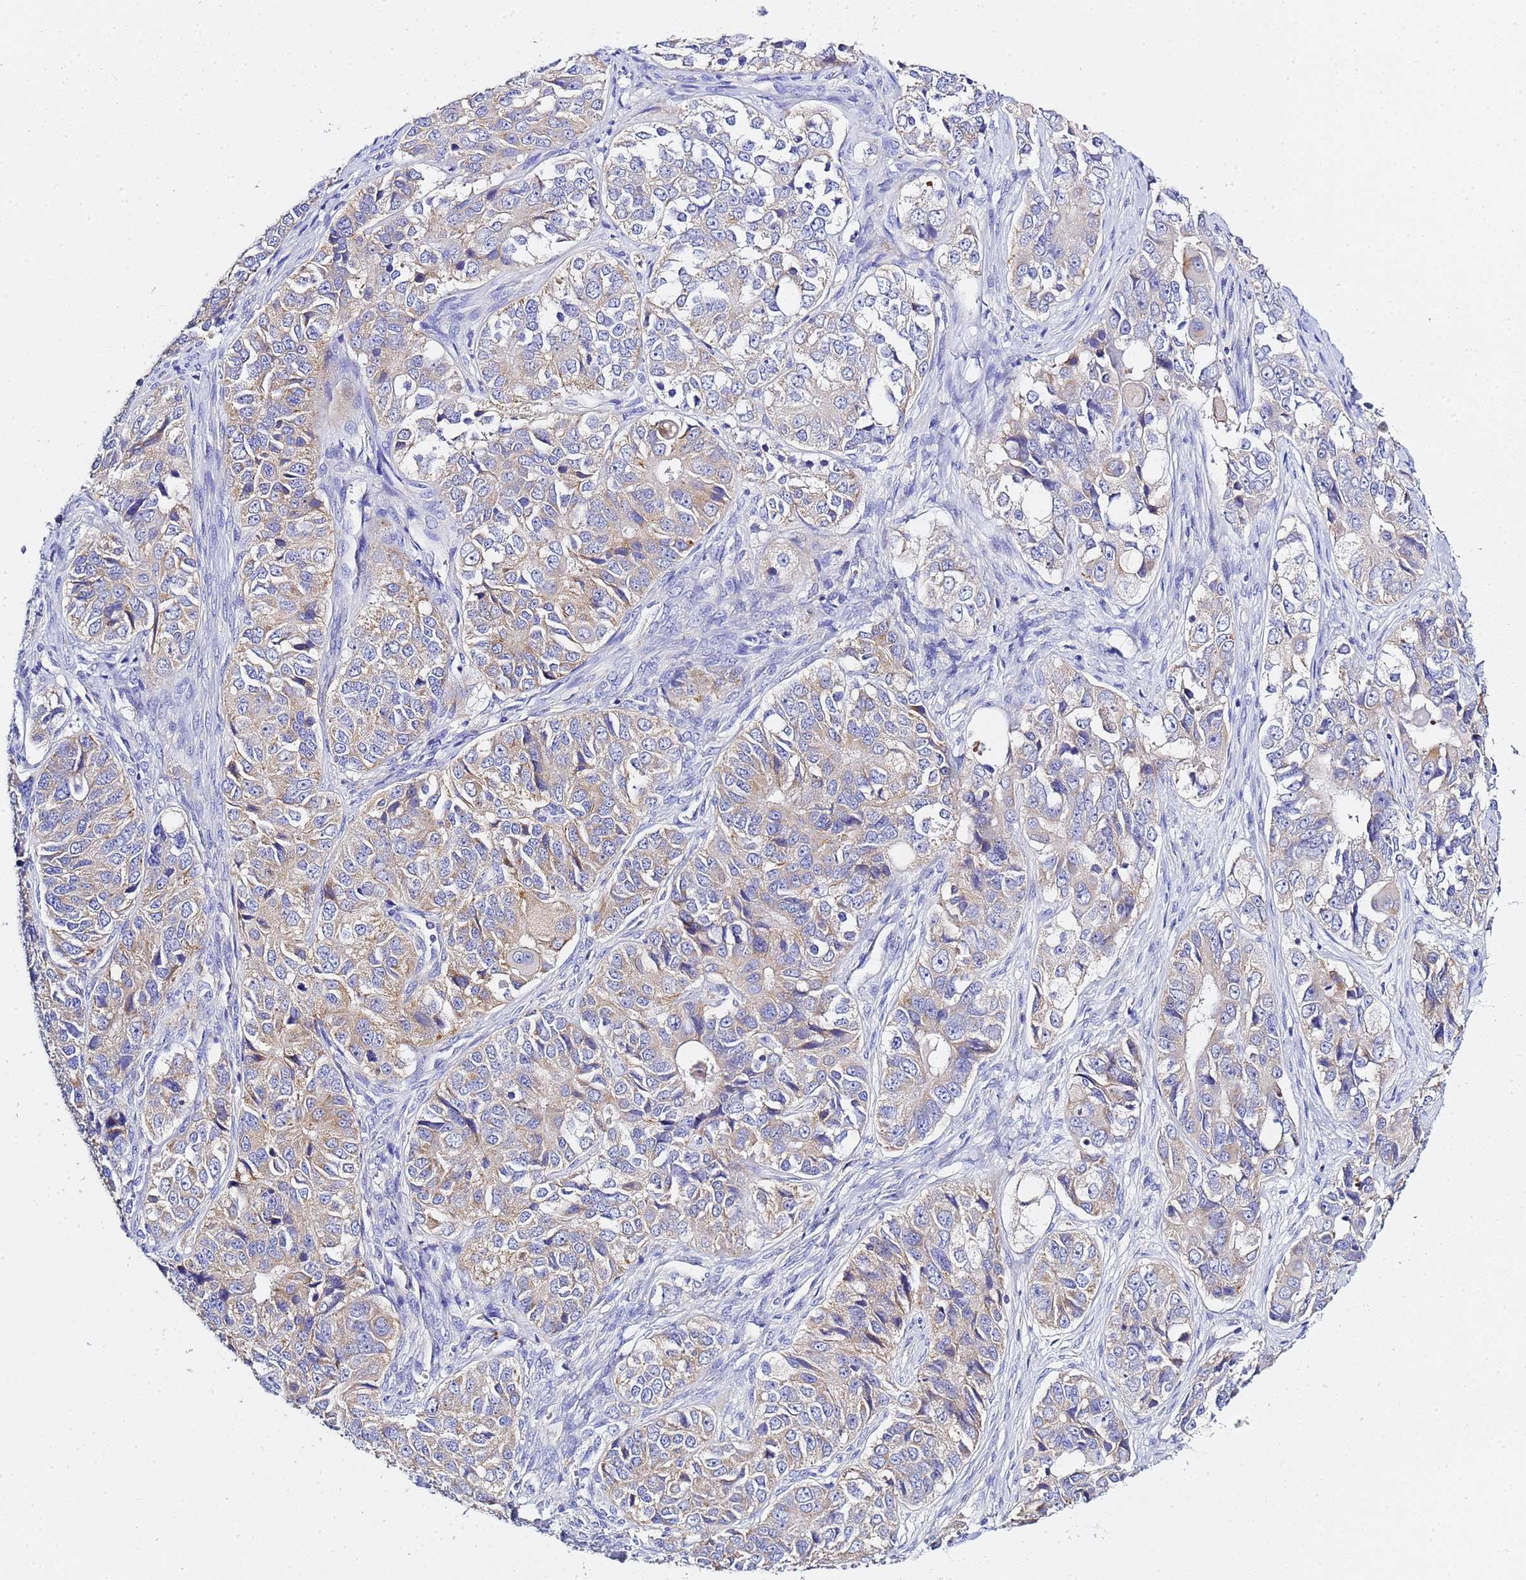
{"staining": {"intensity": "weak", "quantity": ">75%", "location": "cytoplasmic/membranous"}, "tissue": "ovarian cancer", "cell_type": "Tumor cells", "image_type": "cancer", "snomed": [{"axis": "morphology", "description": "Carcinoma, endometroid"}, {"axis": "topography", "description": "Ovary"}], "caption": "Endometroid carcinoma (ovarian) stained with IHC reveals weak cytoplasmic/membranous expression in about >75% of tumor cells. (DAB = brown stain, brightfield microscopy at high magnification).", "gene": "VTI1B", "patient": {"sex": "female", "age": 51}}